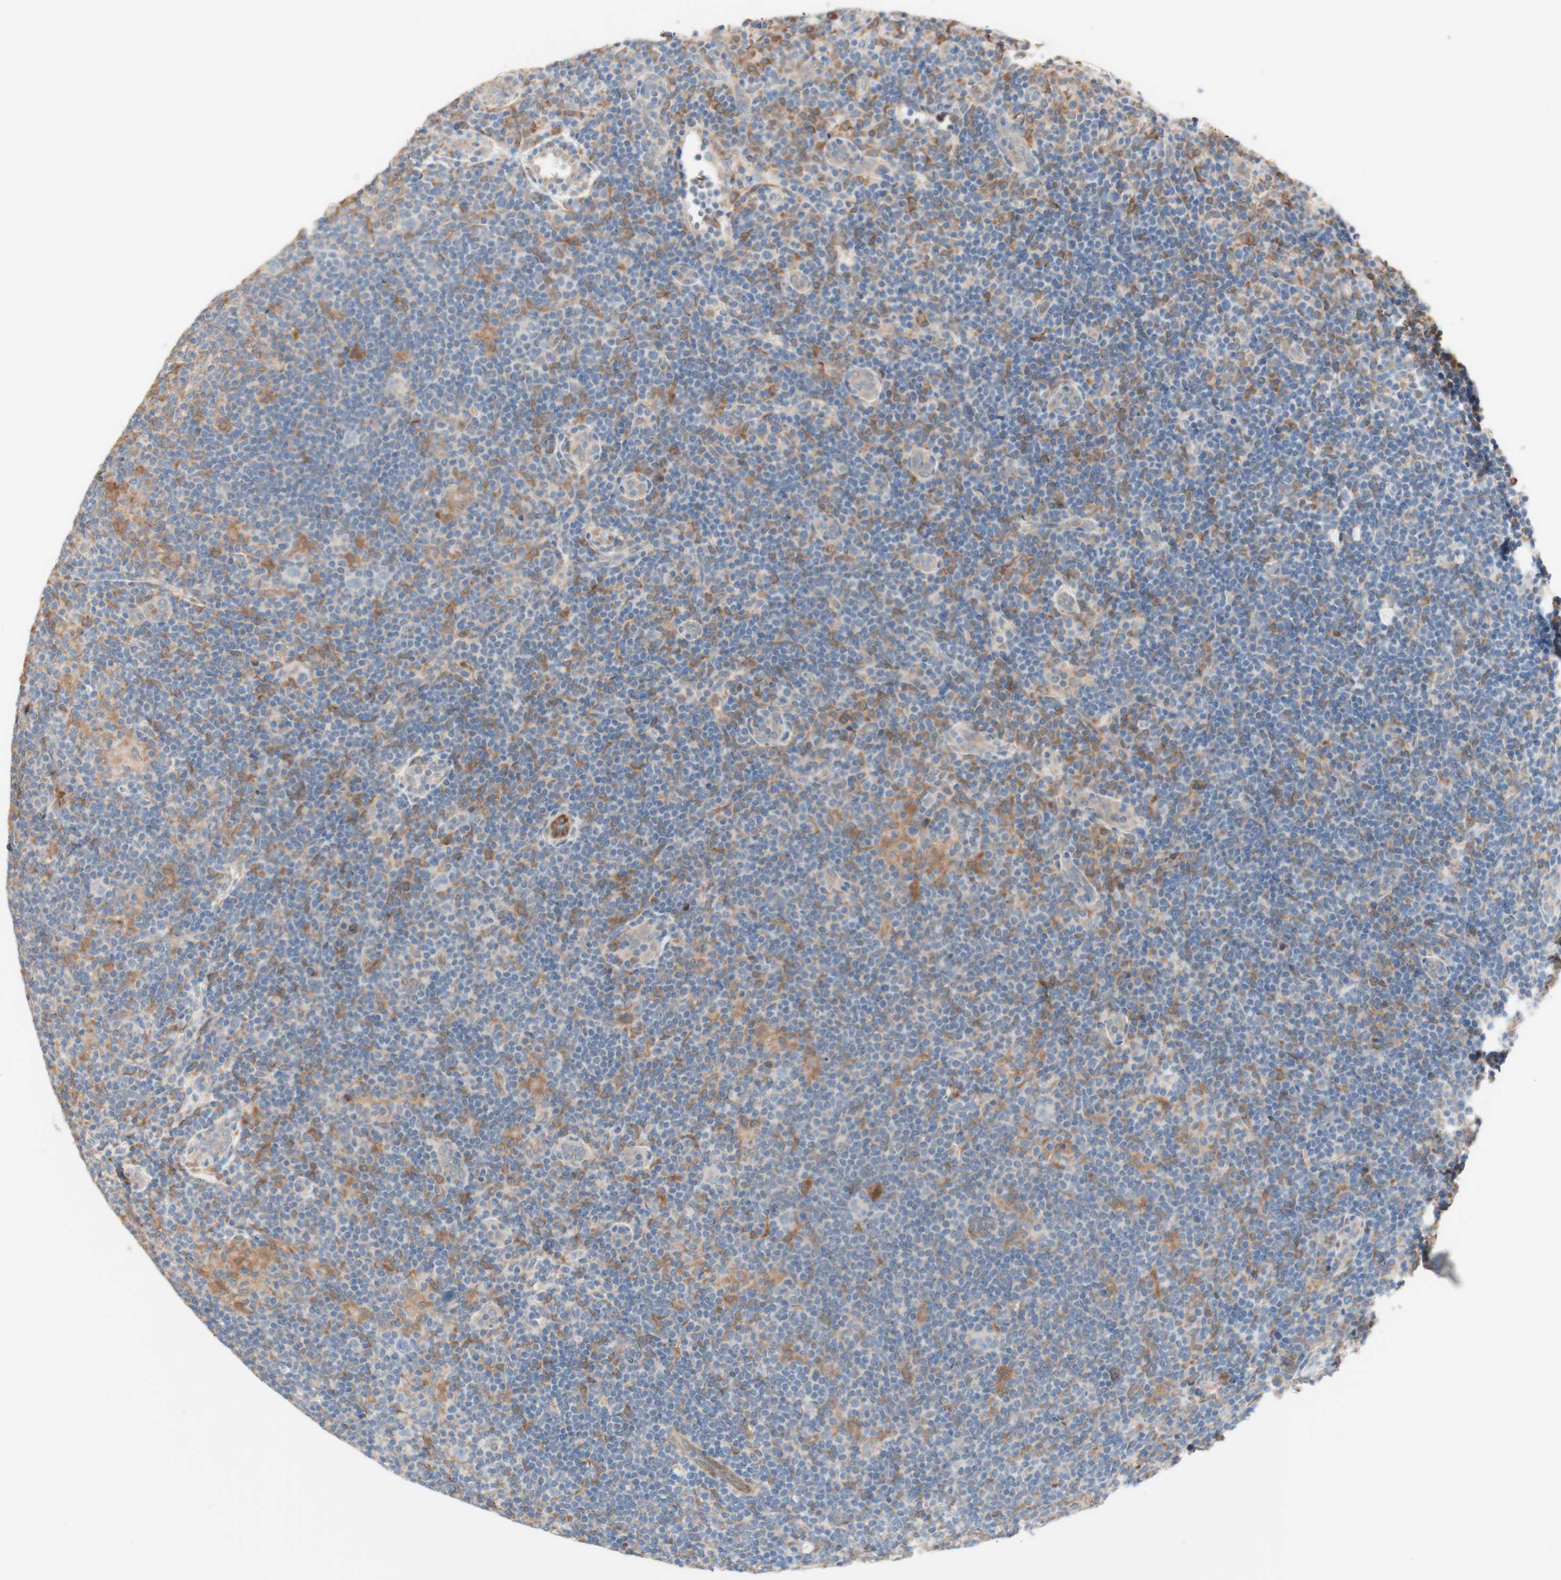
{"staining": {"intensity": "negative", "quantity": "none", "location": "none"}, "tissue": "lymphoma", "cell_type": "Tumor cells", "image_type": "cancer", "snomed": [{"axis": "morphology", "description": "Hodgkin's disease, NOS"}, {"axis": "topography", "description": "Lymph node"}], "caption": "Lymphoma stained for a protein using immunohistochemistry (IHC) demonstrates no expression tumor cells.", "gene": "COMT", "patient": {"sex": "female", "age": 57}}